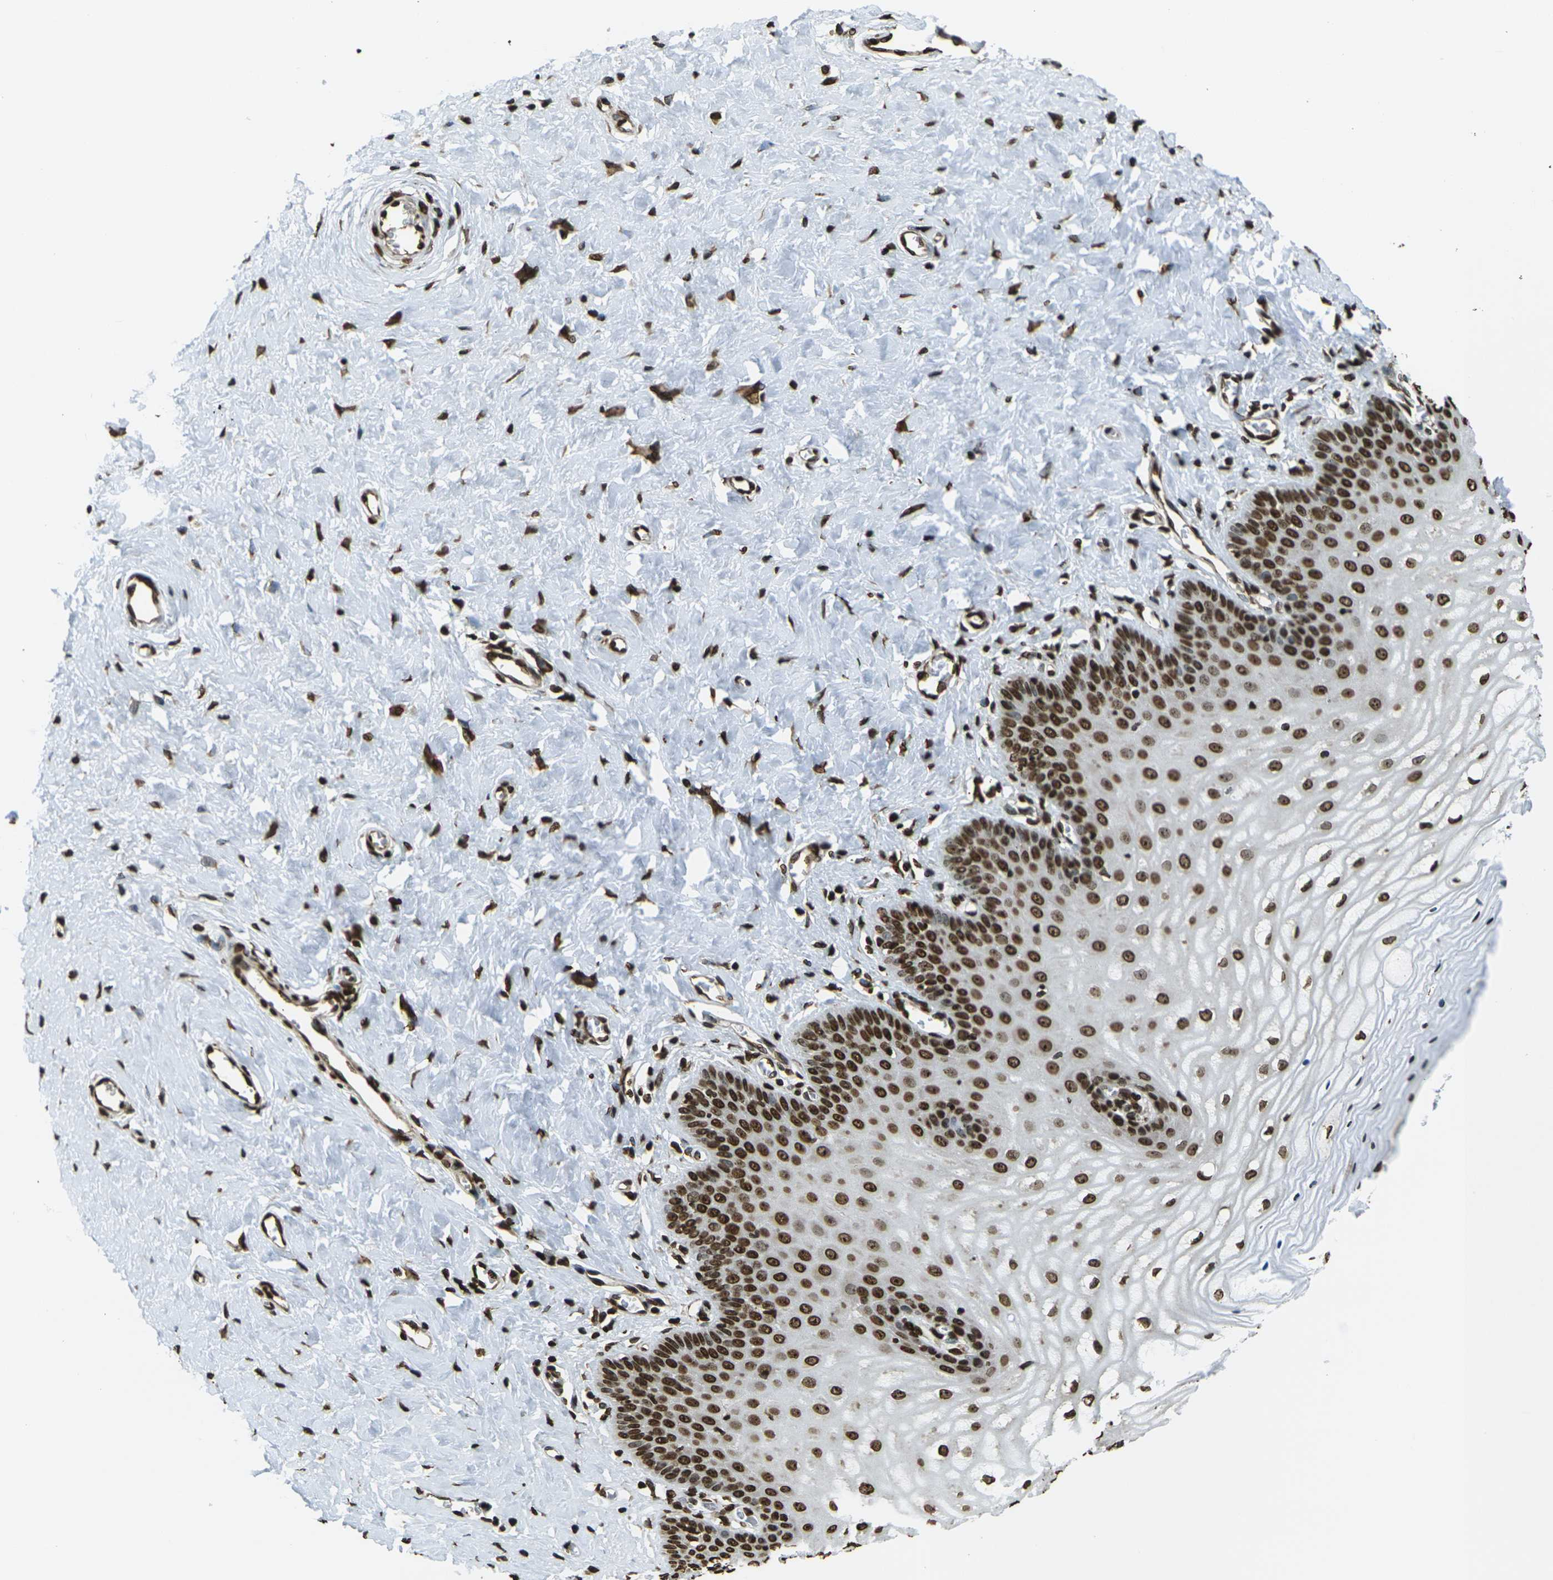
{"staining": {"intensity": "strong", "quantity": ">75%", "location": "nuclear"}, "tissue": "cervix", "cell_type": "Glandular cells", "image_type": "normal", "snomed": [{"axis": "morphology", "description": "Normal tissue, NOS"}, {"axis": "topography", "description": "Cervix"}], "caption": "Immunohistochemistry photomicrograph of normal cervix: human cervix stained using IHC exhibits high levels of strong protein expression localized specifically in the nuclear of glandular cells, appearing as a nuclear brown color.", "gene": "H1", "patient": {"sex": "female", "age": 55}}